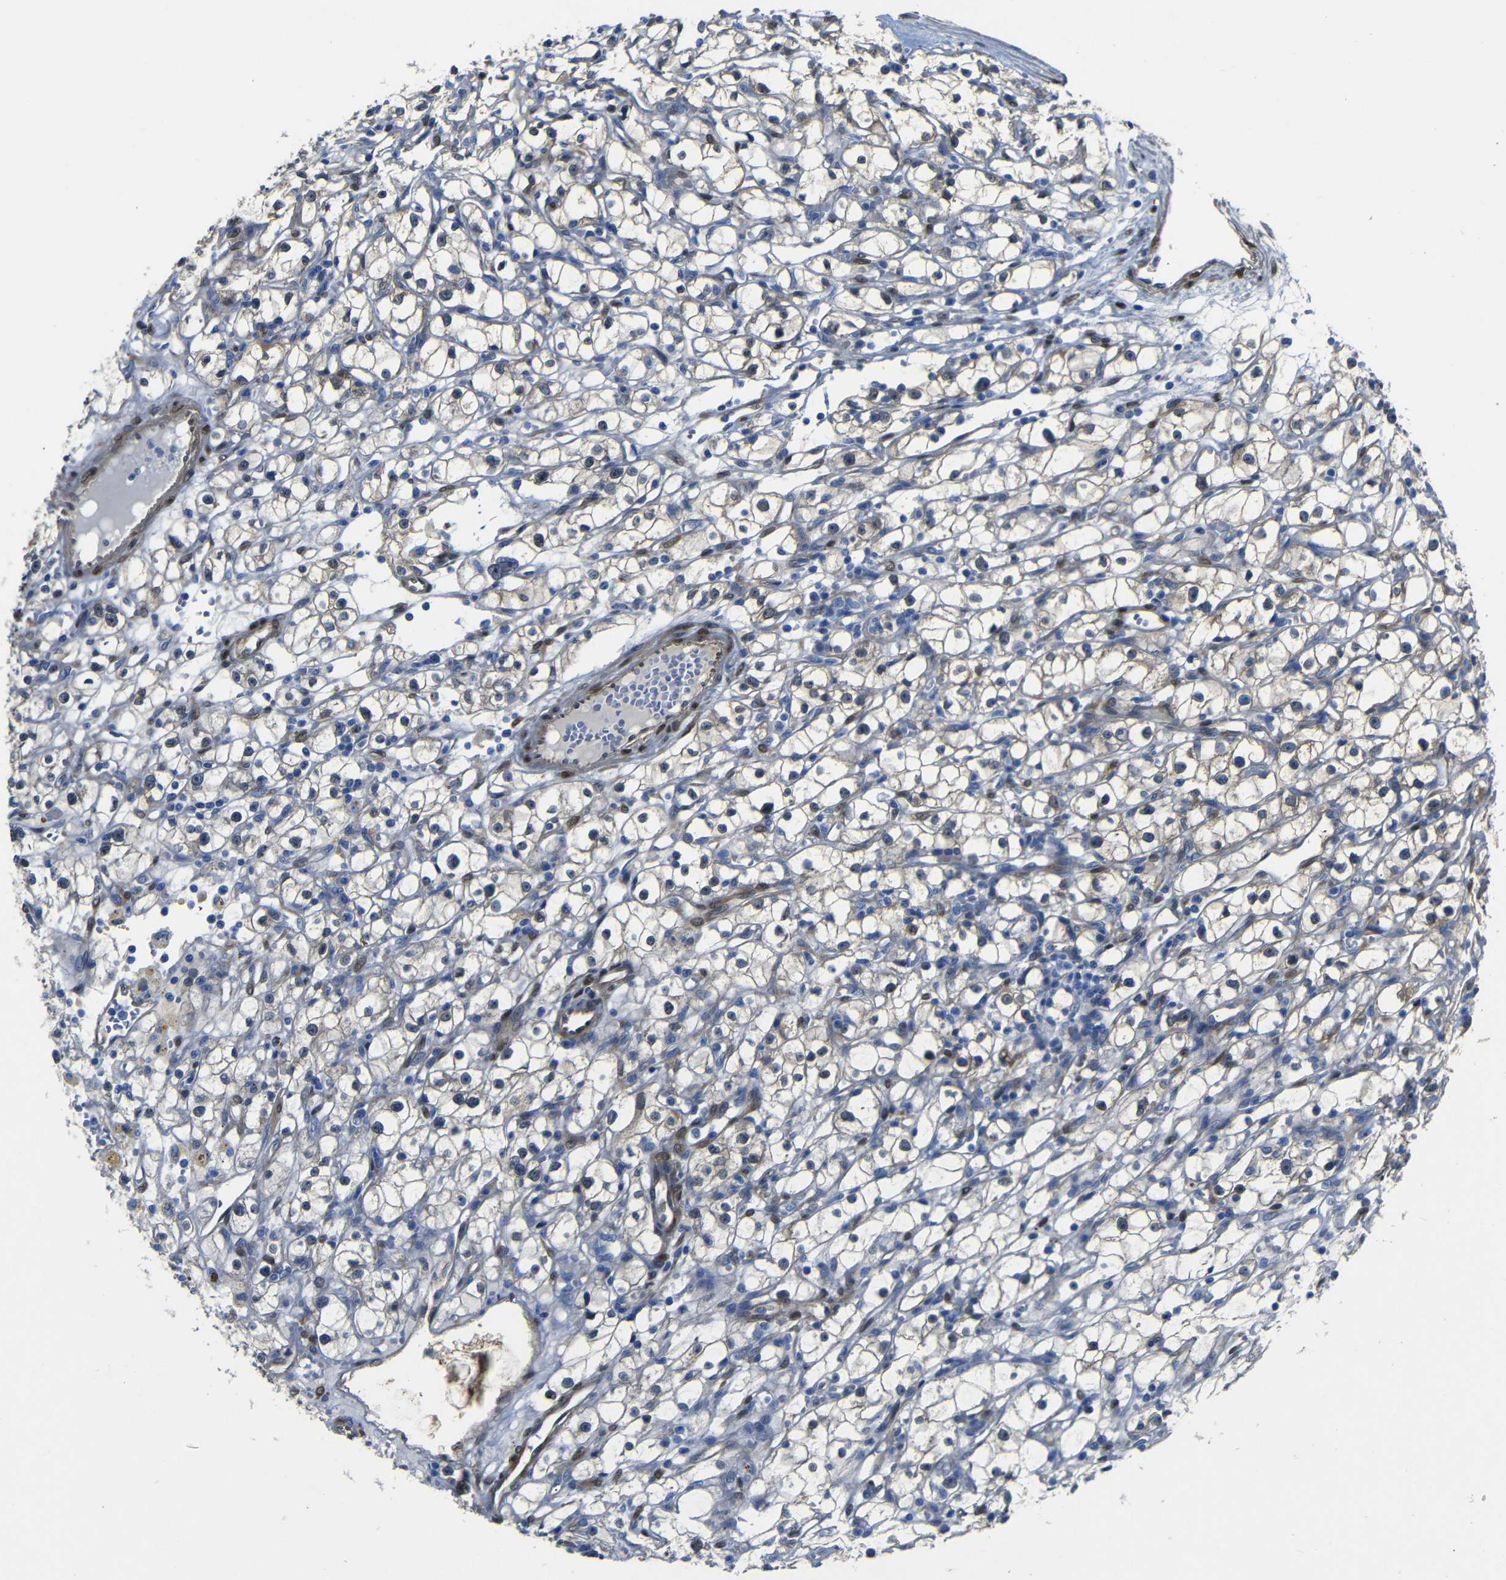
{"staining": {"intensity": "weak", "quantity": "<25%", "location": "cytoplasmic/membranous"}, "tissue": "renal cancer", "cell_type": "Tumor cells", "image_type": "cancer", "snomed": [{"axis": "morphology", "description": "Adenocarcinoma, NOS"}, {"axis": "topography", "description": "Kidney"}], "caption": "Micrograph shows no protein positivity in tumor cells of renal cancer (adenocarcinoma) tissue. (DAB immunohistochemistry, high magnification).", "gene": "YAP1", "patient": {"sex": "male", "age": 56}}